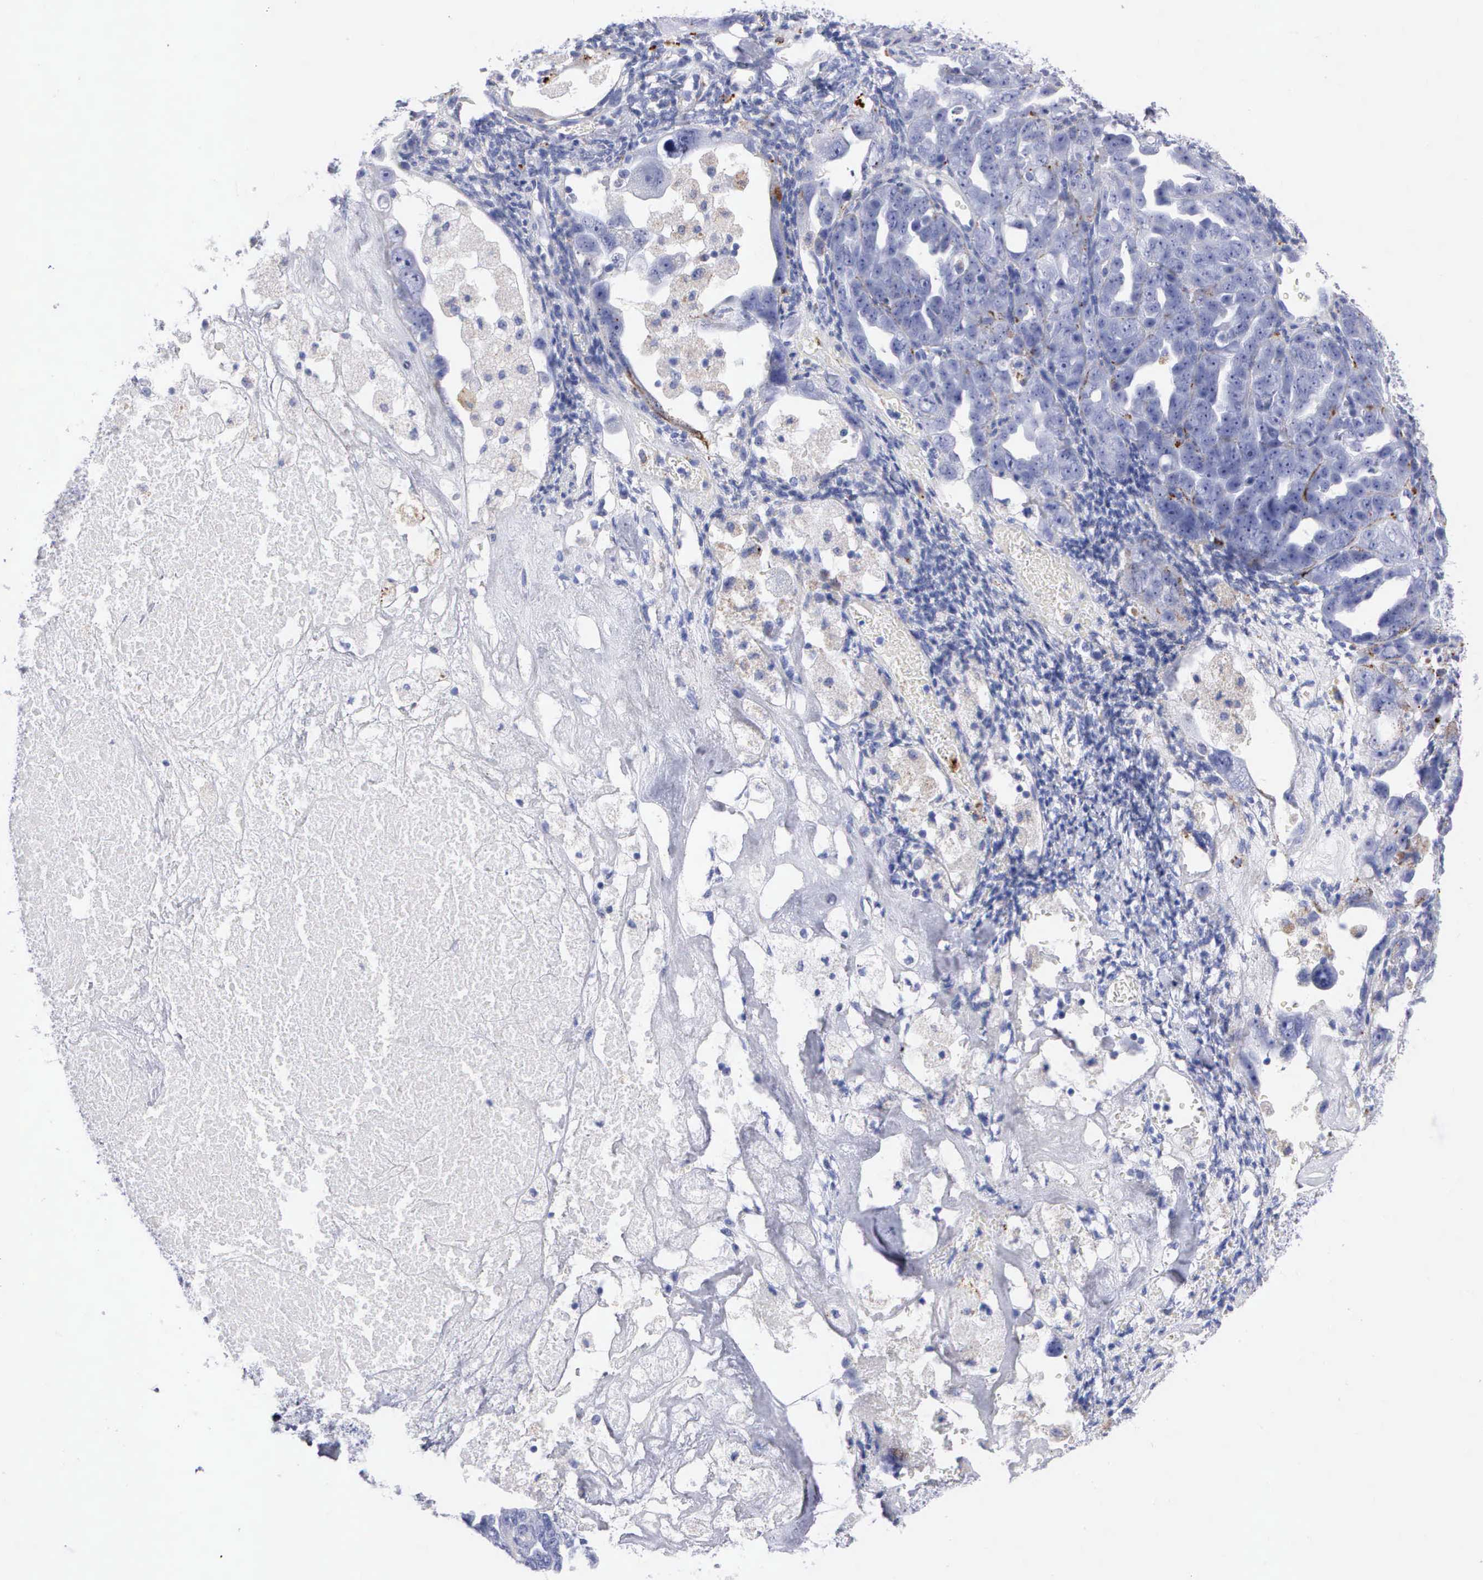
{"staining": {"intensity": "negative", "quantity": "none", "location": "none"}, "tissue": "ovarian cancer", "cell_type": "Tumor cells", "image_type": "cancer", "snomed": [{"axis": "morphology", "description": "Cystadenocarcinoma, serous, NOS"}, {"axis": "topography", "description": "Ovary"}], "caption": "This micrograph is of serous cystadenocarcinoma (ovarian) stained with immunohistochemistry to label a protein in brown with the nuclei are counter-stained blue. There is no staining in tumor cells.", "gene": "CTSL", "patient": {"sex": "female", "age": 66}}